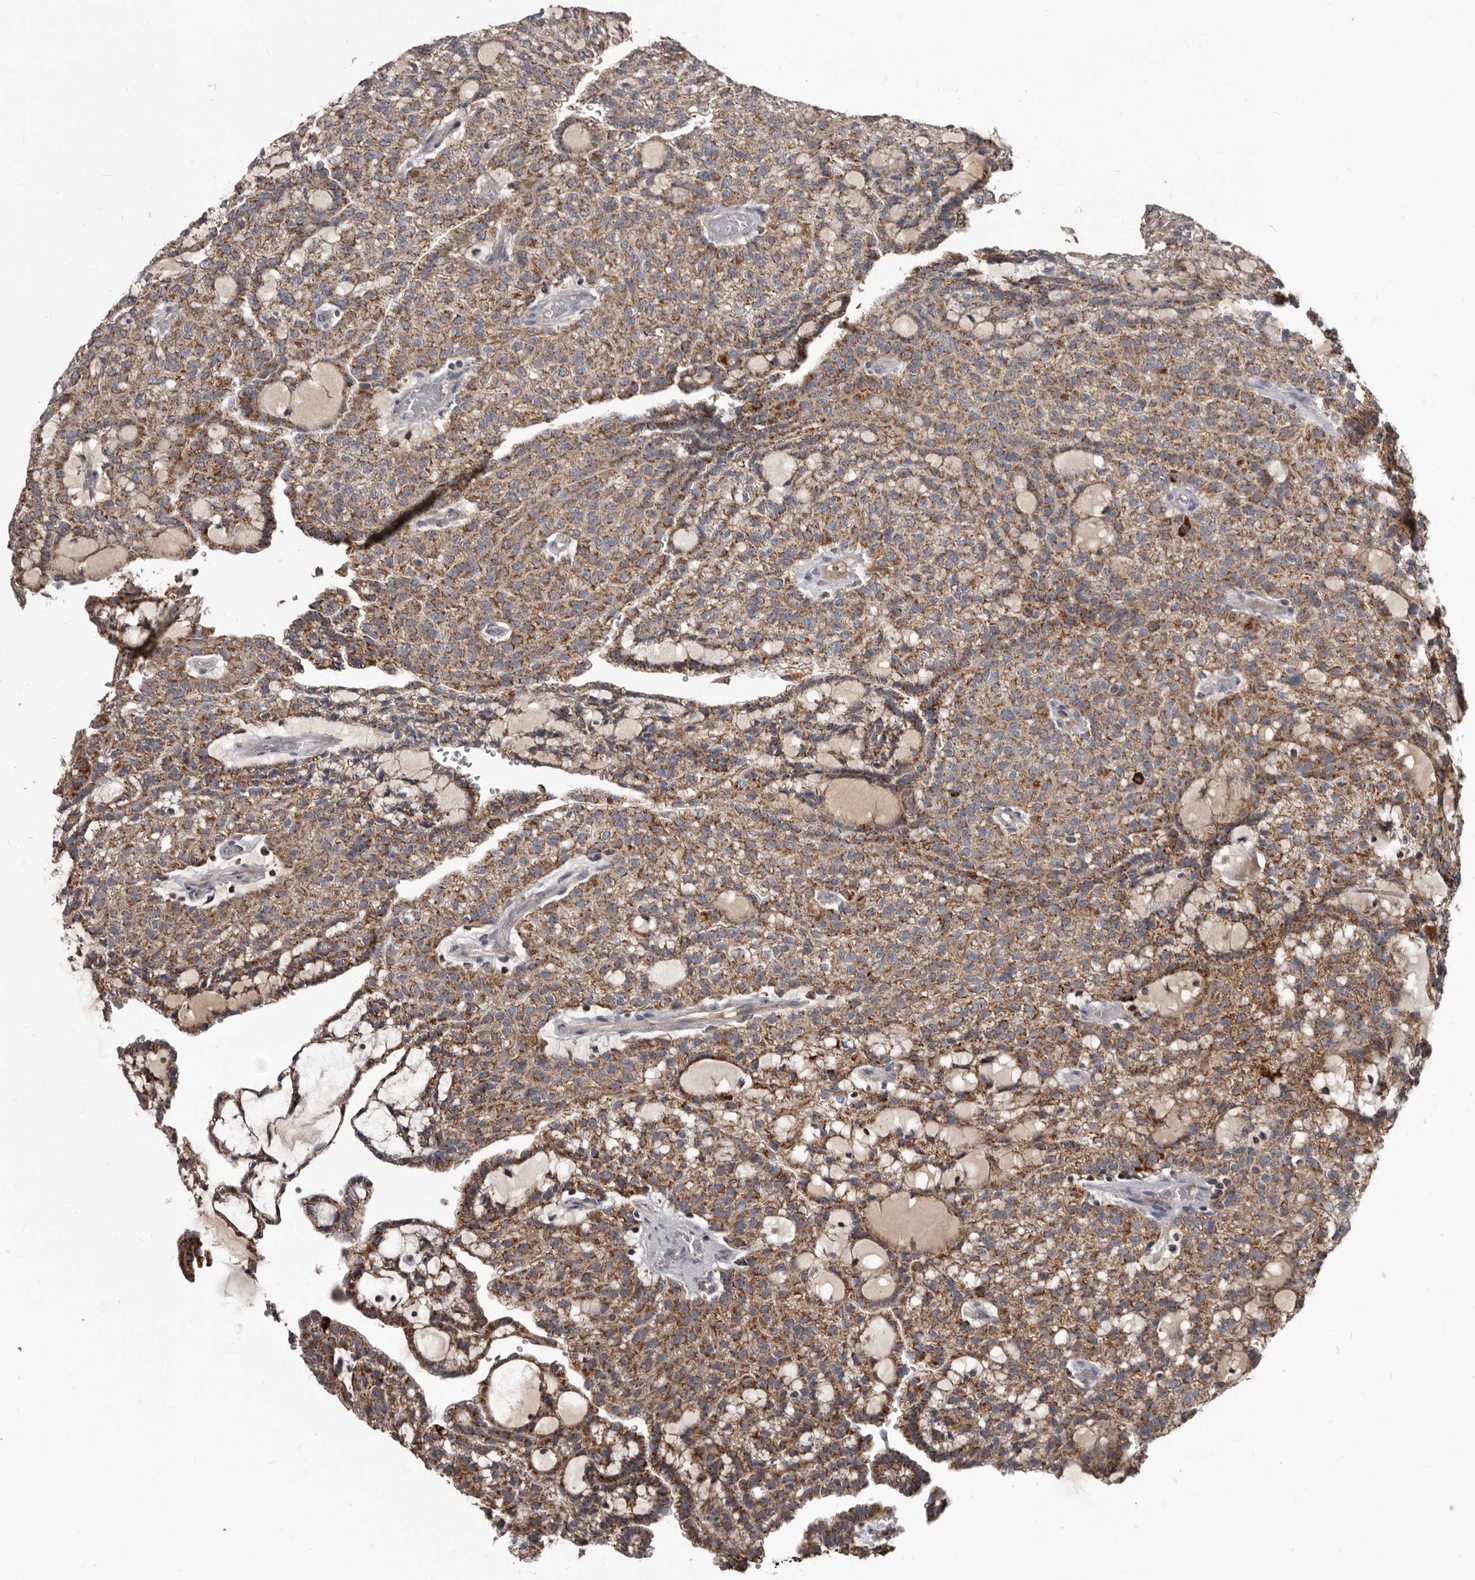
{"staining": {"intensity": "moderate", "quantity": ">75%", "location": "cytoplasmic/membranous"}, "tissue": "renal cancer", "cell_type": "Tumor cells", "image_type": "cancer", "snomed": [{"axis": "morphology", "description": "Adenocarcinoma, NOS"}, {"axis": "topography", "description": "Kidney"}], "caption": "About >75% of tumor cells in renal cancer demonstrate moderate cytoplasmic/membranous protein positivity as visualized by brown immunohistochemical staining.", "gene": "ALDH5A1", "patient": {"sex": "male", "age": 63}}